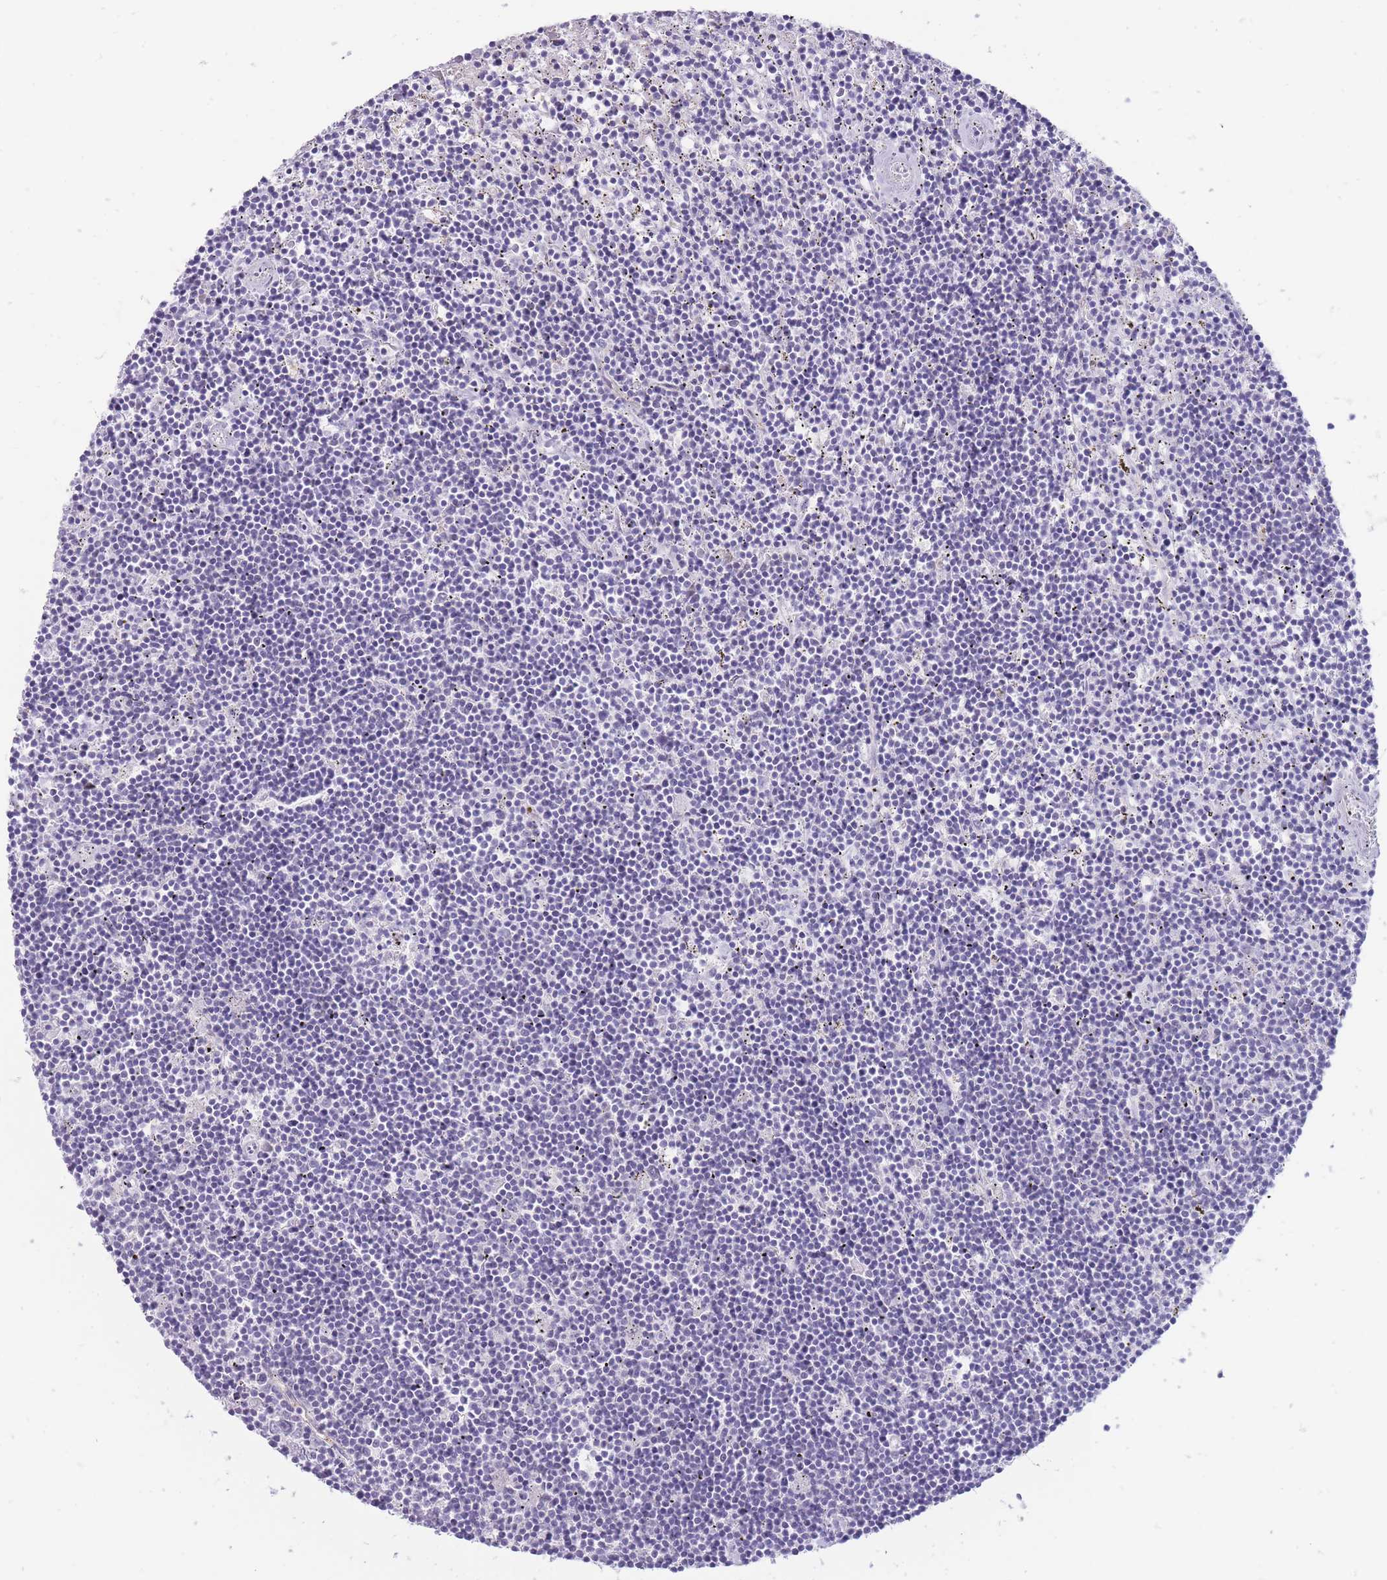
{"staining": {"intensity": "negative", "quantity": "none", "location": "none"}, "tissue": "lymphoma", "cell_type": "Tumor cells", "image_type": "cancer", "snomed": [{"axis": "morphology", "description": "Malignant lymphoma, non-Hodgkin's type, Low grade"}, {"axis": "topography", "description": "Spleen"}], "caption": "Histopathology image shows no significant protein expression in tumor cells of lymphoma.", "gene": "ERICH4", "patient": {"sex": "male", "age": 76}}